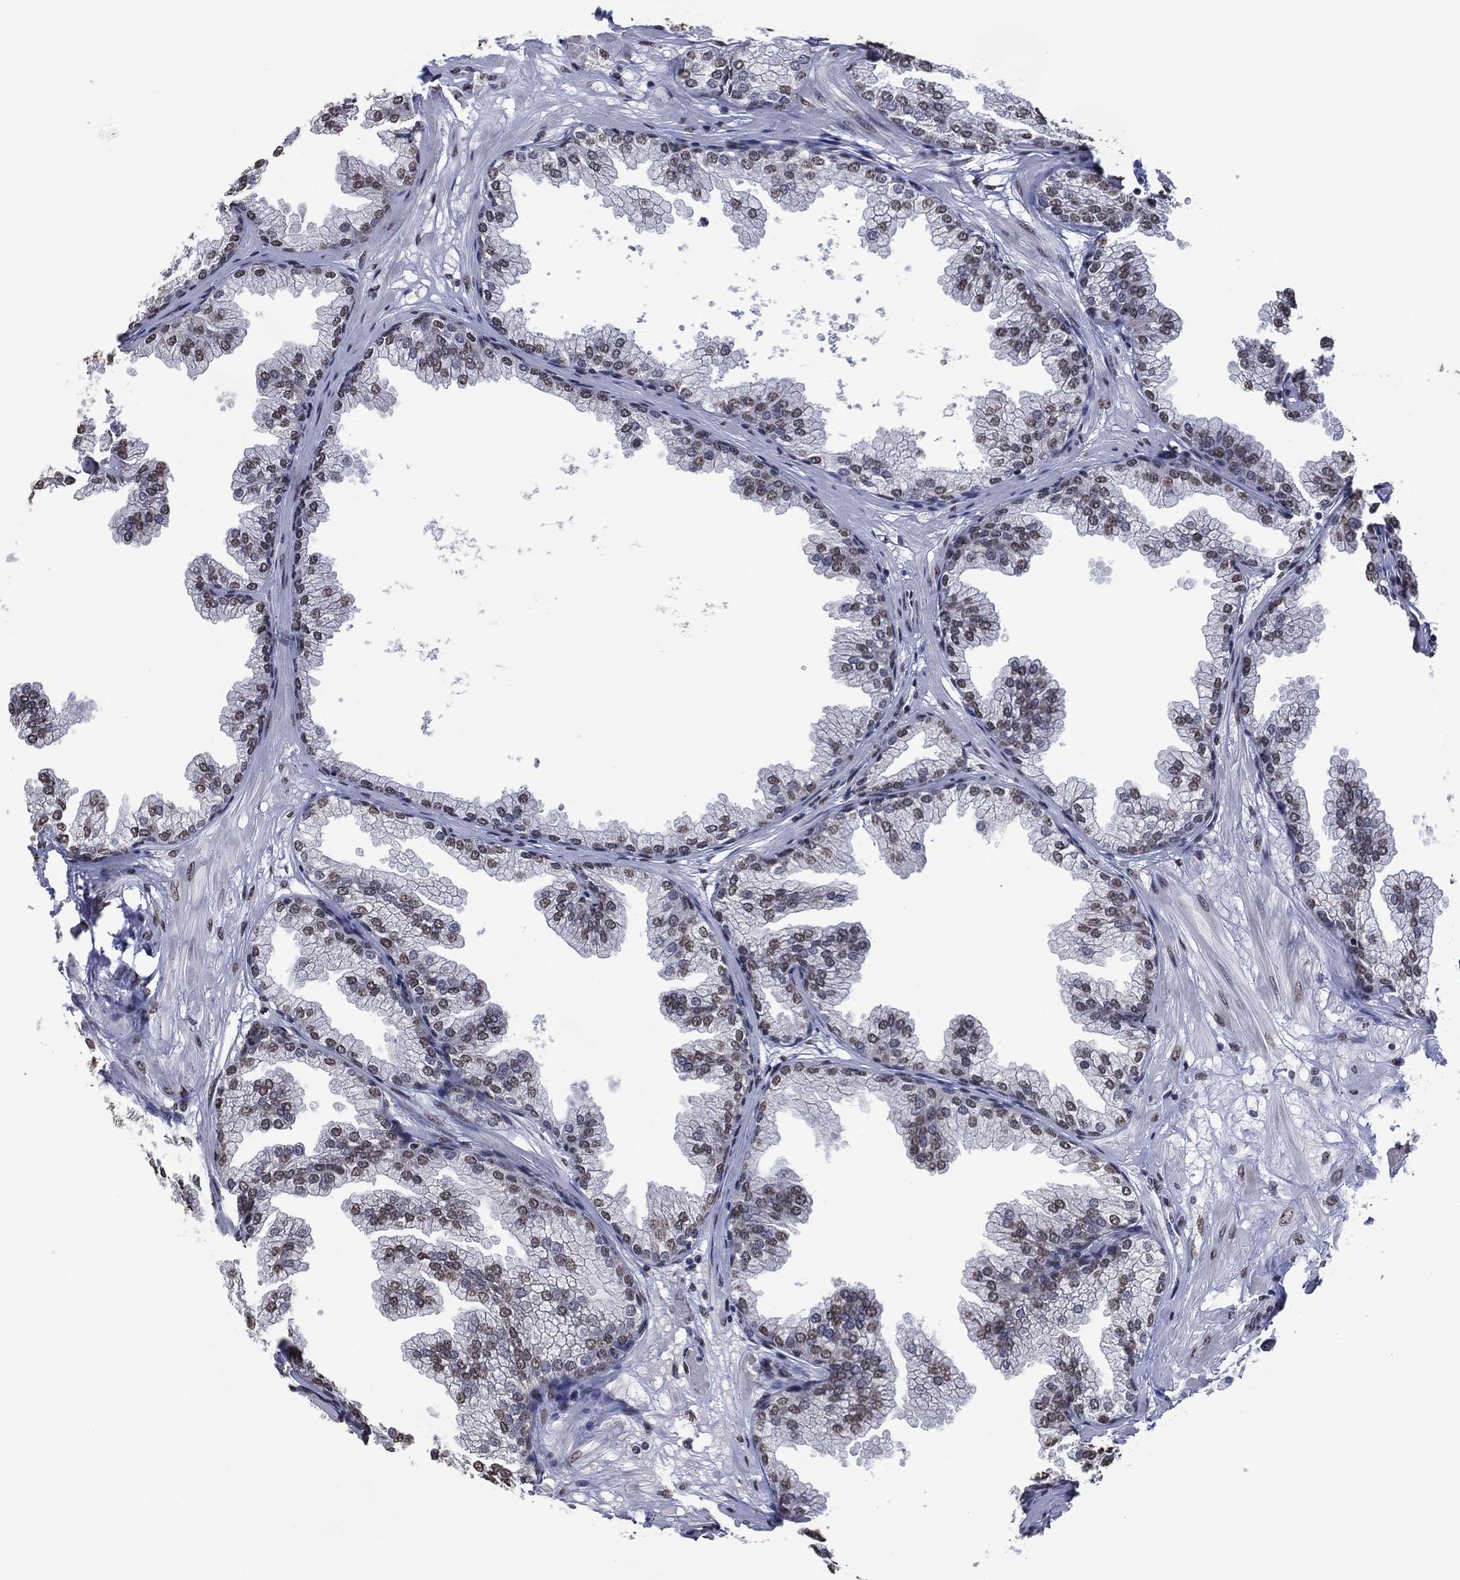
{"staining": {"intensity": "moderate", "quantity": "25%-75%", "location": "nuclear"}, "tissue": "prostate", "cell_type": "Glandular cells", "image_type": "normal", "snomed": [{"axis": "morphology", "description": "Normal tissue, NOS"}, {"axis": "topography", "description": "Prostate"}], "caption": "Immunohistochemistry micrograph of unremarkable prostate: prostate stained using immunohistochemistry (IHC) exhibits medium levels of moderate protein expression localized specifically in the nuclear of glandular cells, appearing as a nuclear brown color.", "gene": "EHMT1", "patient": {"sex": "male", "age": 37}}